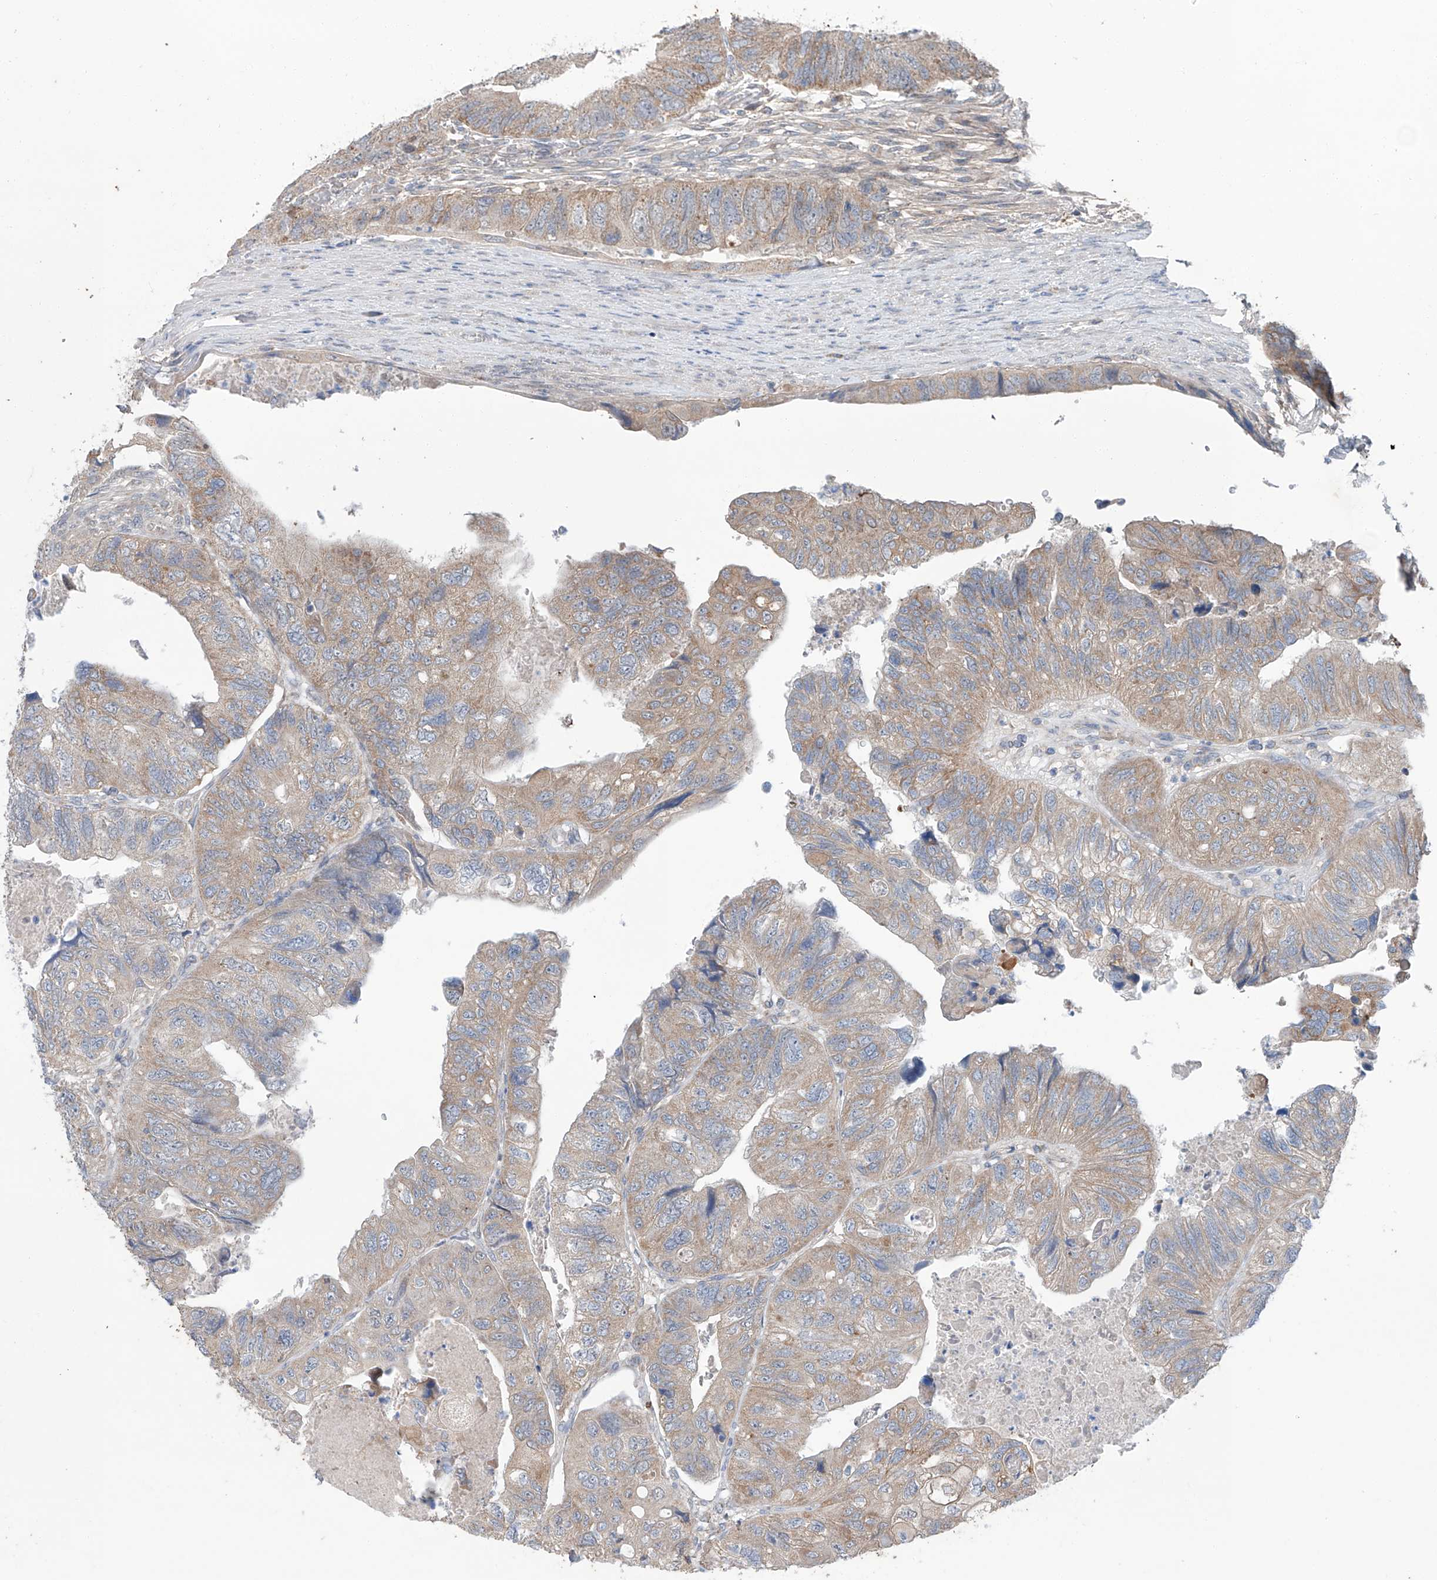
{"staining": {"intensity": "weak", "quantity": ">75%", "location": "cytoplasmic/membranous"}, "tissue": "colorectal cancer", "cell_type": "Tumor cells", "image_type": "cancer", "snomed": [{"axis": "morphology", "description": "Adenocarcinoma, NOS"}, {"axis": "topography", "description": "Rectum"}], "caption": "The immunohistochemical stain highlights weak cytoplasmic/membranous staining in tumor cells of colorectal cancer tissue.", "gene": "SIX4", "patient": {"sex": "male", "age": 63}}